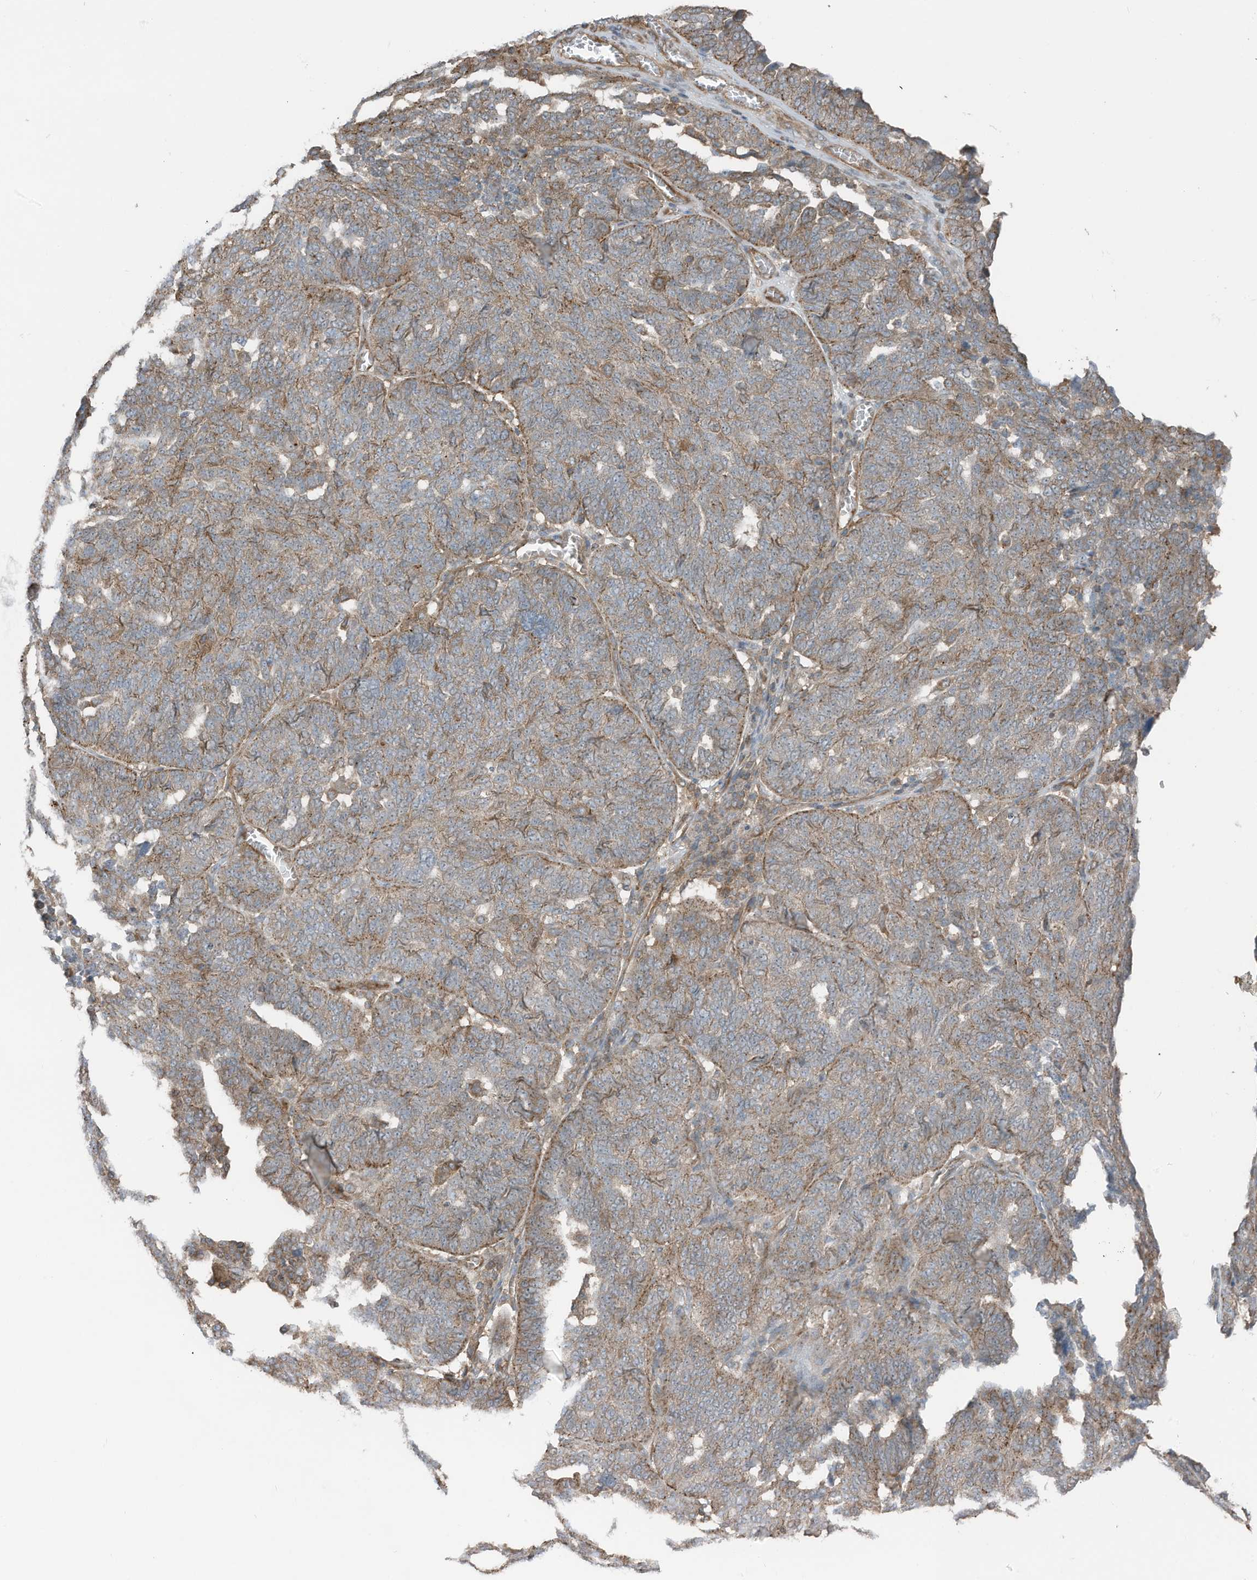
{"staining": {"intensity": "weak", "quantity": ">75%", "location": "cytoplasmic/membranous"}, "tissue": "ovarian cancer", "cell_type": "Tumor cells", "image_type": "cancer", "snomed": [{"axis": "morphology", "description": "Cystadenocarcinoma, serous, NOS"}, {"axis": "topography", "description": "Ovary"}], "caption": "Human ovarian serous cystadenocarcinoma stained for a protein (brown) demonstrates weak cytoplasmic/membranous positive positivity in approximately >75% of tumor cells.", "gene": "TXNDC9", "patient": {"sex": "female", "age": 59}}